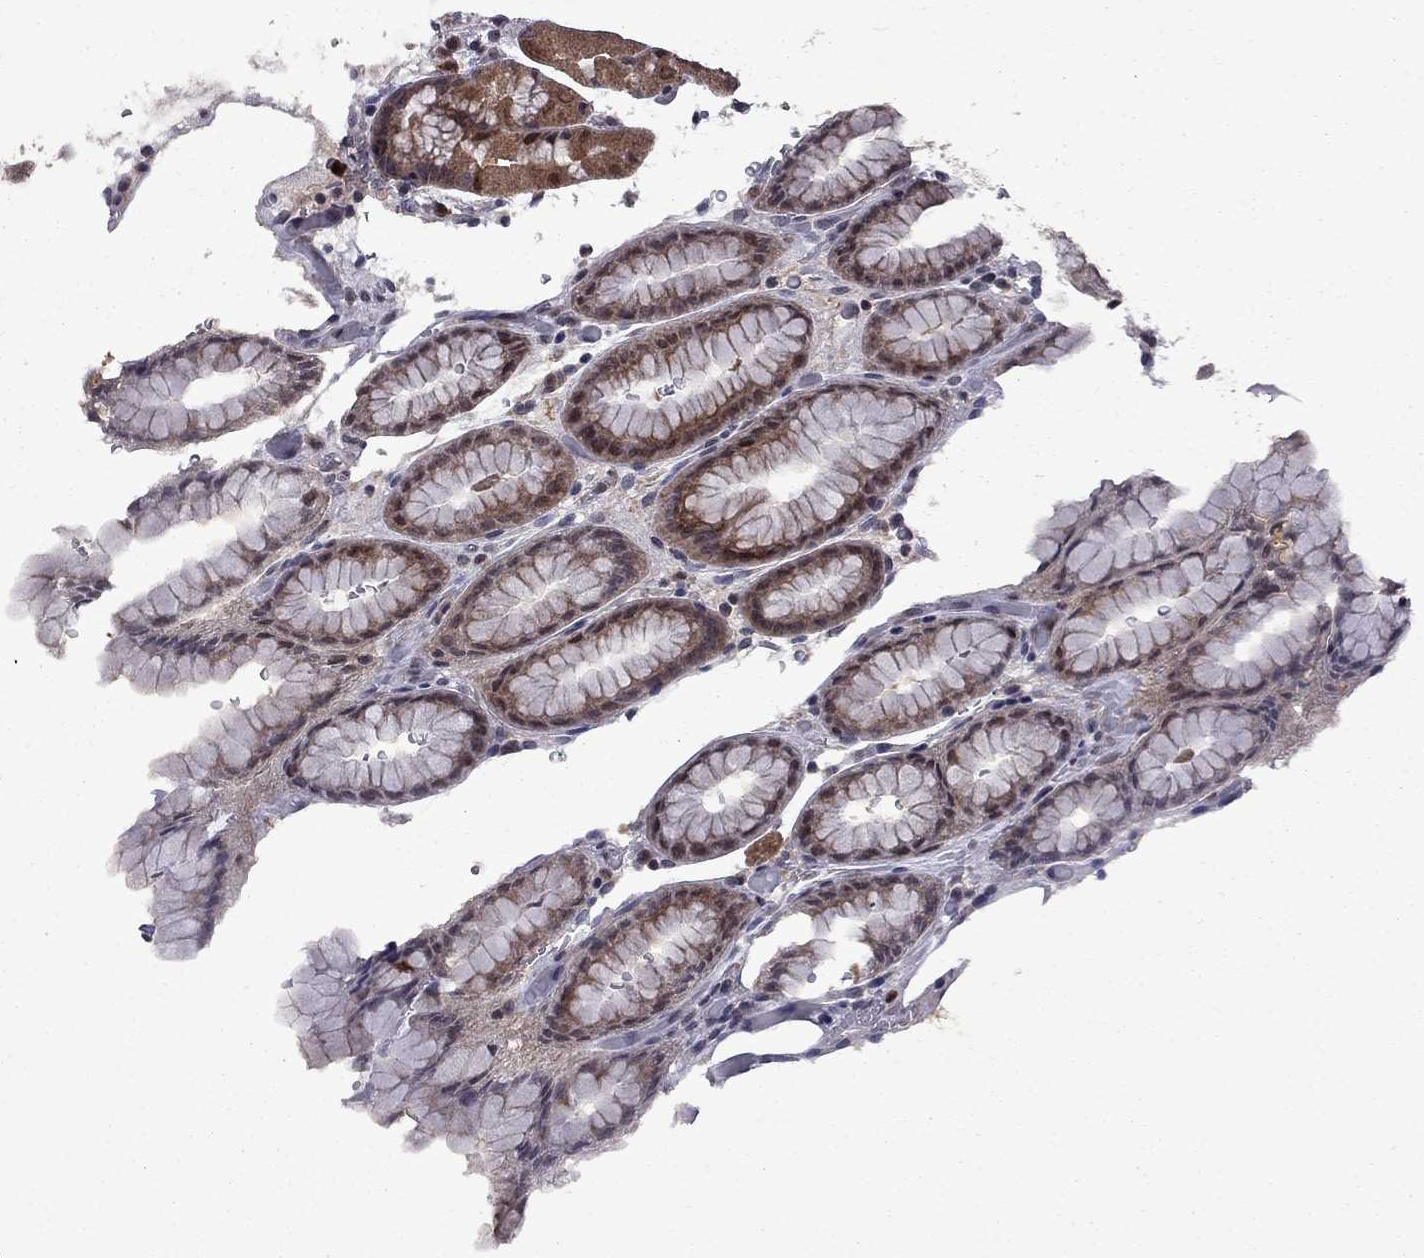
{"staining": {"intensity": "strong", "quantity": "<25%", "location": "cytoplasmic/membranous"}, "tissue": "stomach", "cell_type": "Glandular cells", "image_type": "normal", "snomed": [{"axis": "morphology", "description": "Normal tissue, NOS"}, {"axis": "topography", "description": "Stomach, upper"}, {"axis": "topography", "description": "Stomach"}, {"axis": "topography", "description": "Stomach, lower"}], "caption": "Immunohistochemistry (IHC) of normal human stomach reveals medium levels of strong cytoplasmic/membranous staining in about <25% of glandular cells.", "gene": "IPP", "patient": {"sex": "male", "age": 62}}